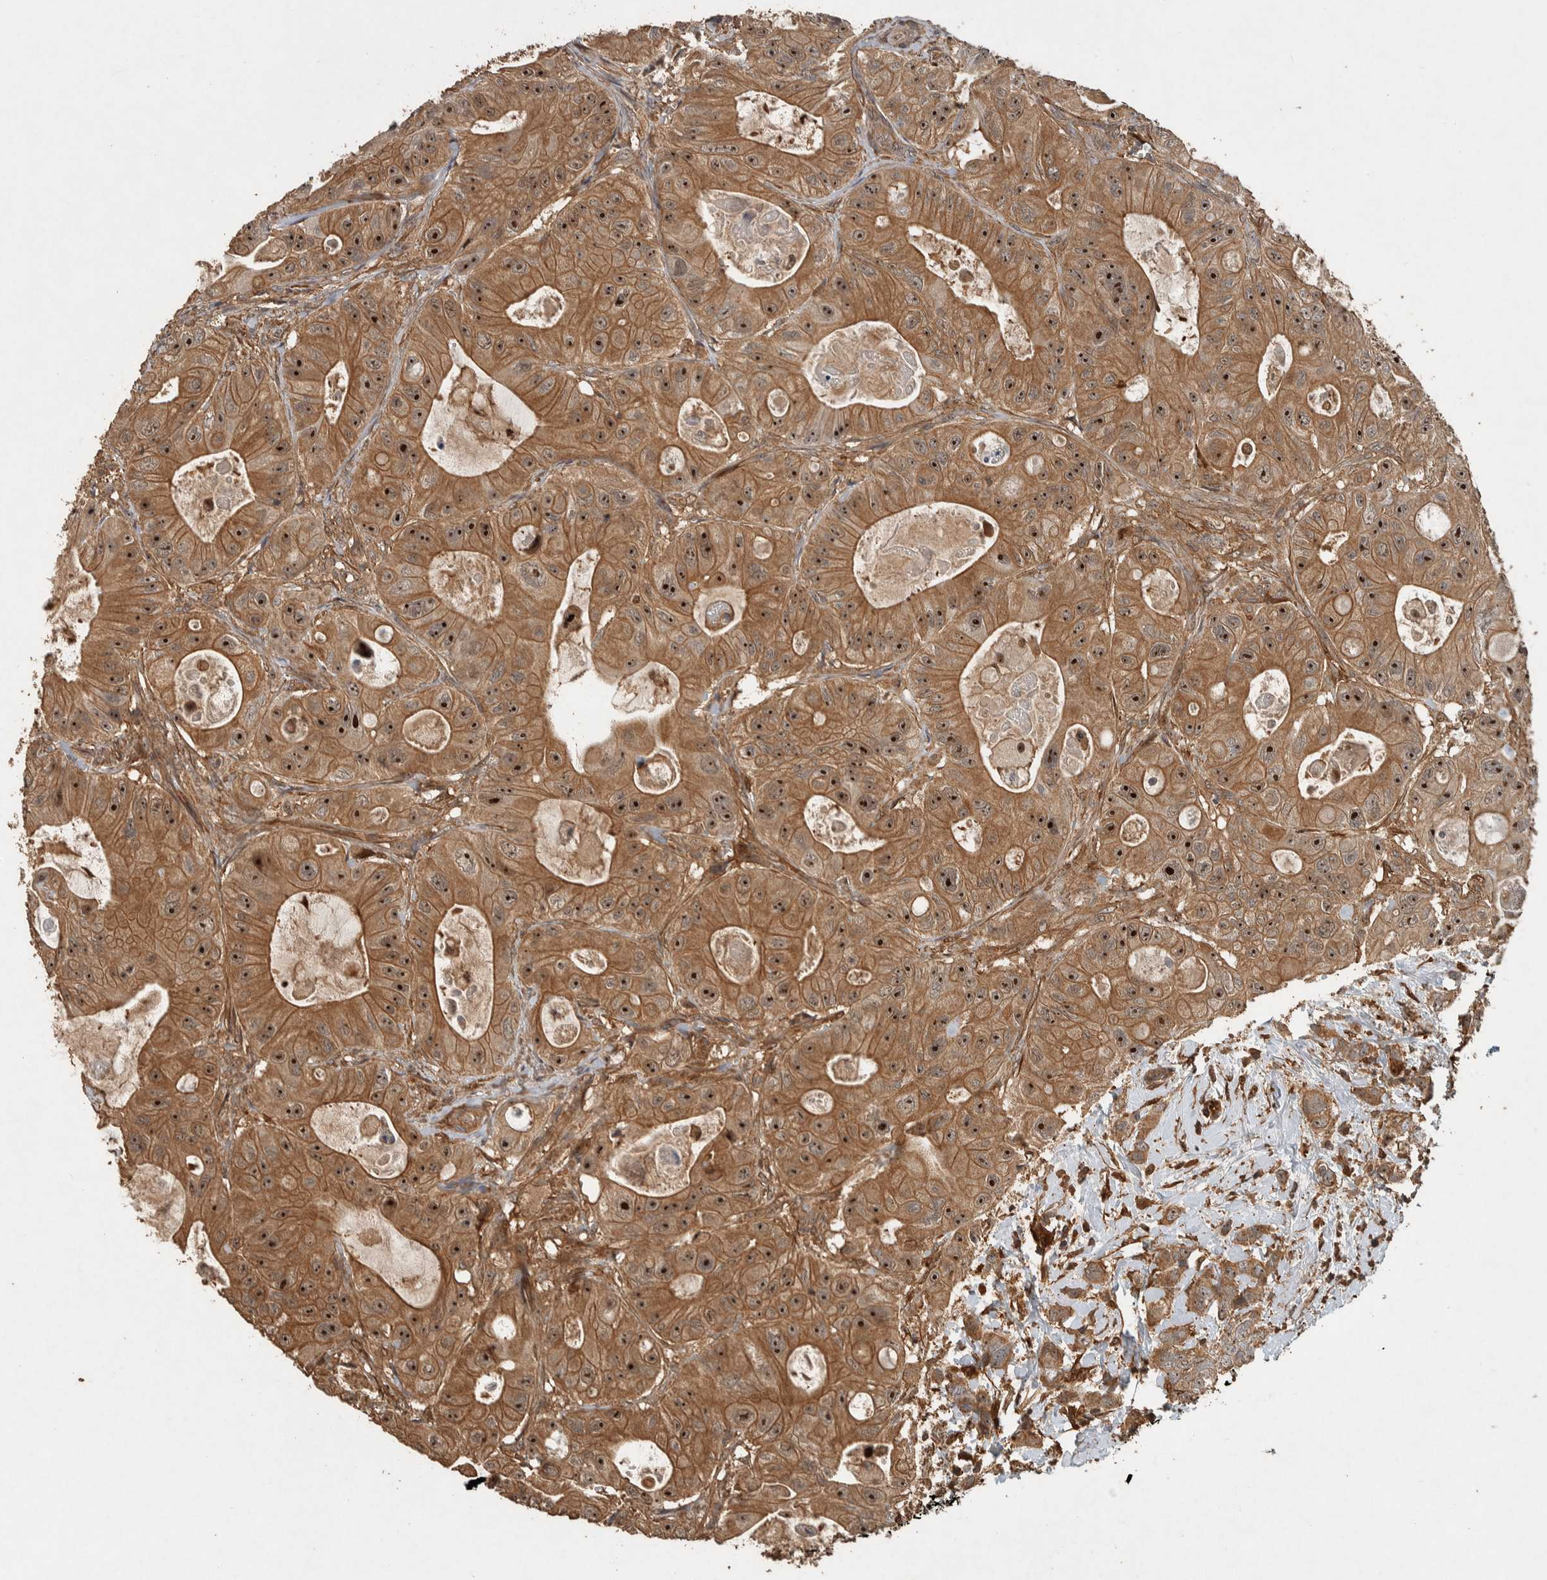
{"staining": {"intensity": "strong", "quantity": ">75%", "location": "cytoplasmic/membranous,nuclear"}, "tissue": "colorectal cancer", "cell_type": "Tumor cells", "image_type": "cancer", "snomed": [{"axis": "morphology", "description": "Adenocarcinoma, NOS"}, {"axis": "topography", "description": "Colon"}], "caption": "Protein staining reveals strong cytoplasmic/membranous and nuclear positivity in about >75% of tumor cells in colorectal cancer.", "gene": "SPHK1", "patient": {"sex": "female", "age": 46}}